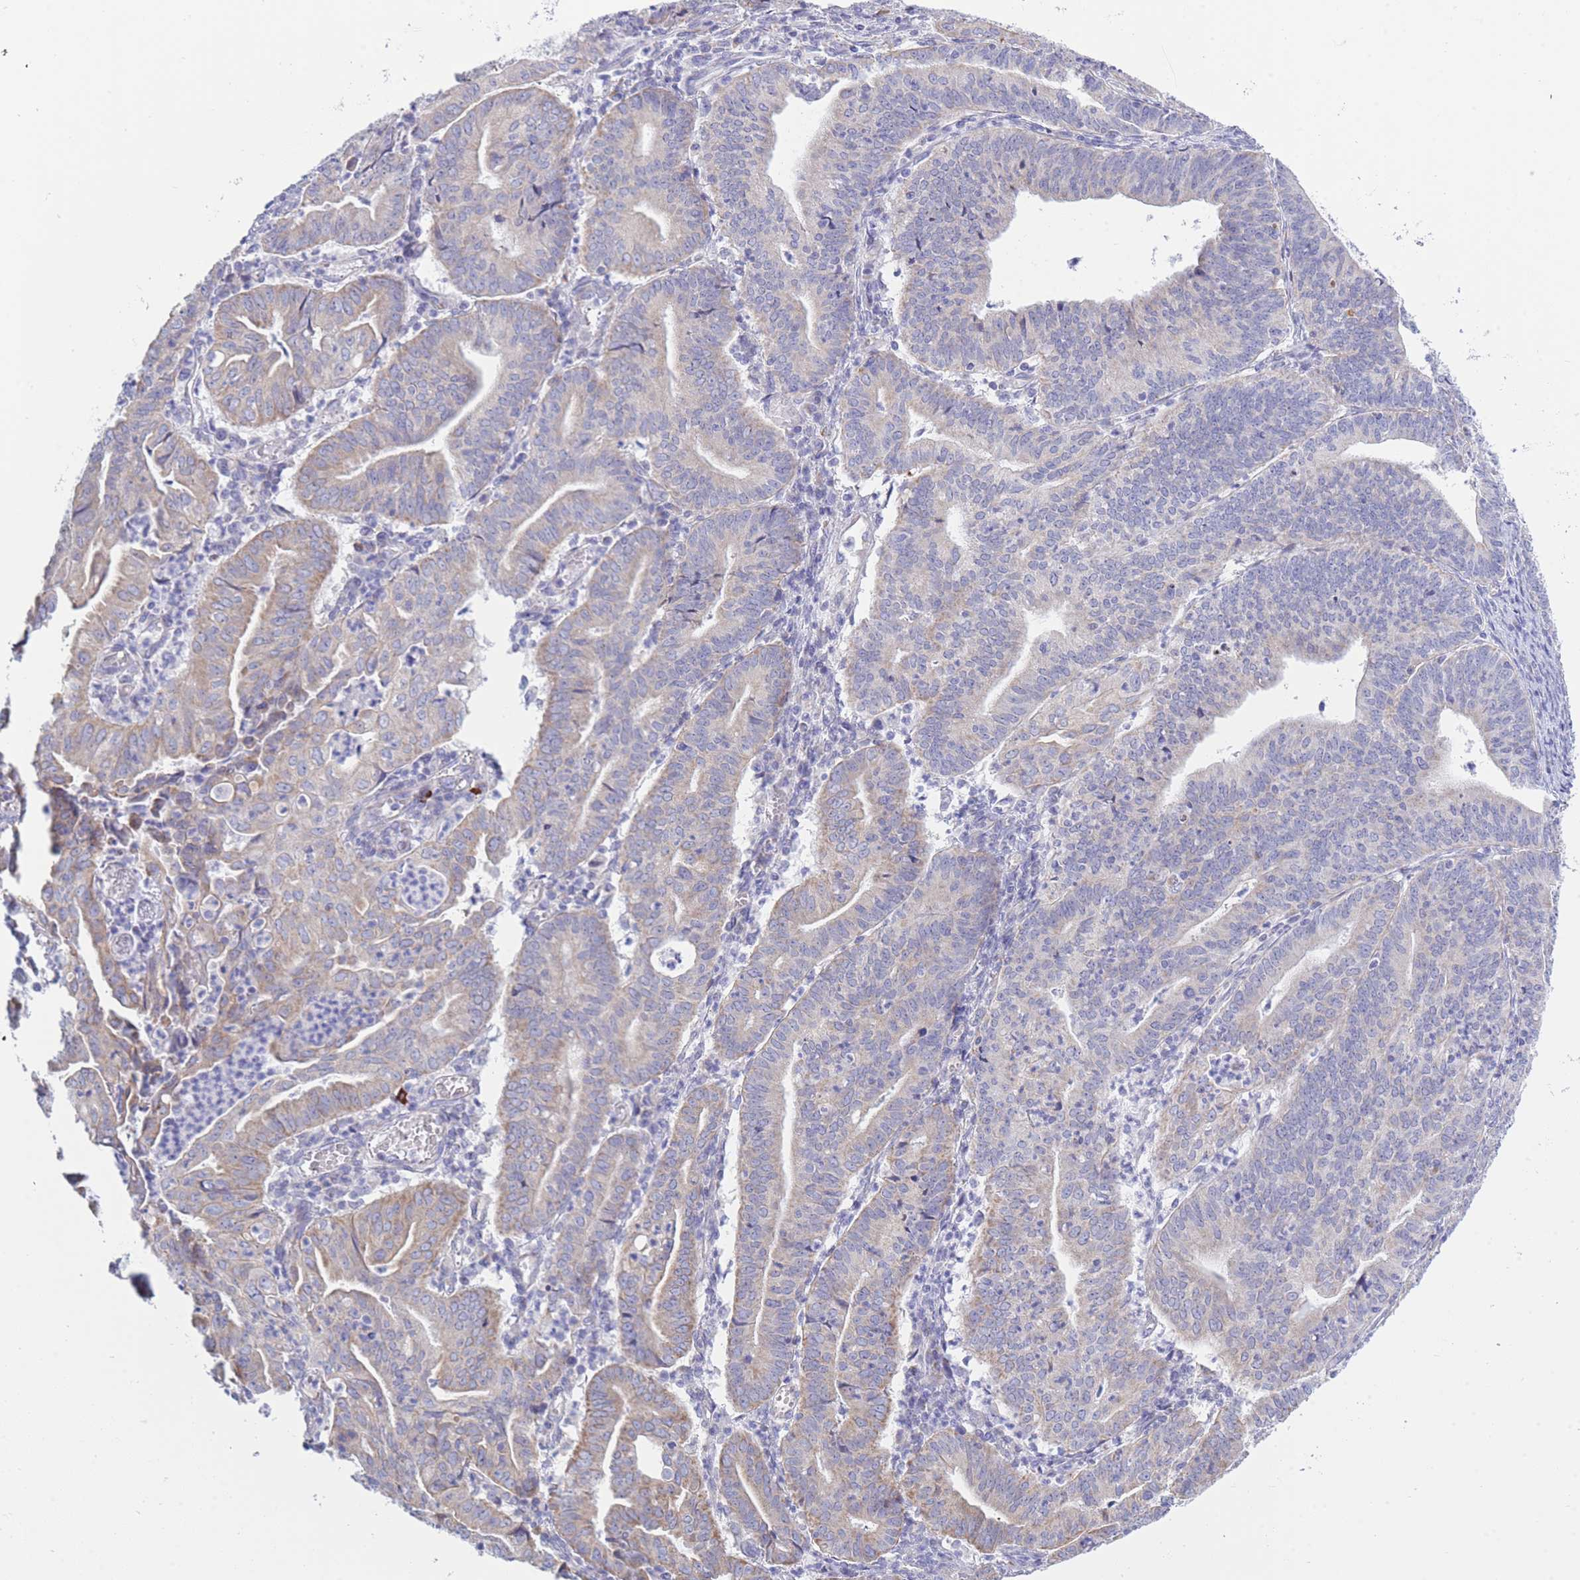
{"staining": {"intensity": "moderate", "quantity": "<25%", "location": "cytoplasmic/membranous"}, "tissue": "endometrial cancer", "cell_type": "Tumor cells", "image_type": "cancer", "snomed": [{"axis": "morphology", "description": "Adenocarcinoma, NOS"}, {"axis": "topography", "description": "Endometrium"}], "caption": "DAB (3,3'-diaminobenzidine) immunohistochemical staining of human endometrial adenocarcinoma demonstrates moderate cytoplasmic/membranous protein positivity in about <25% of tumor cells.", "gene": "NANP", "patient": {"sex": "female", "age": 60}}